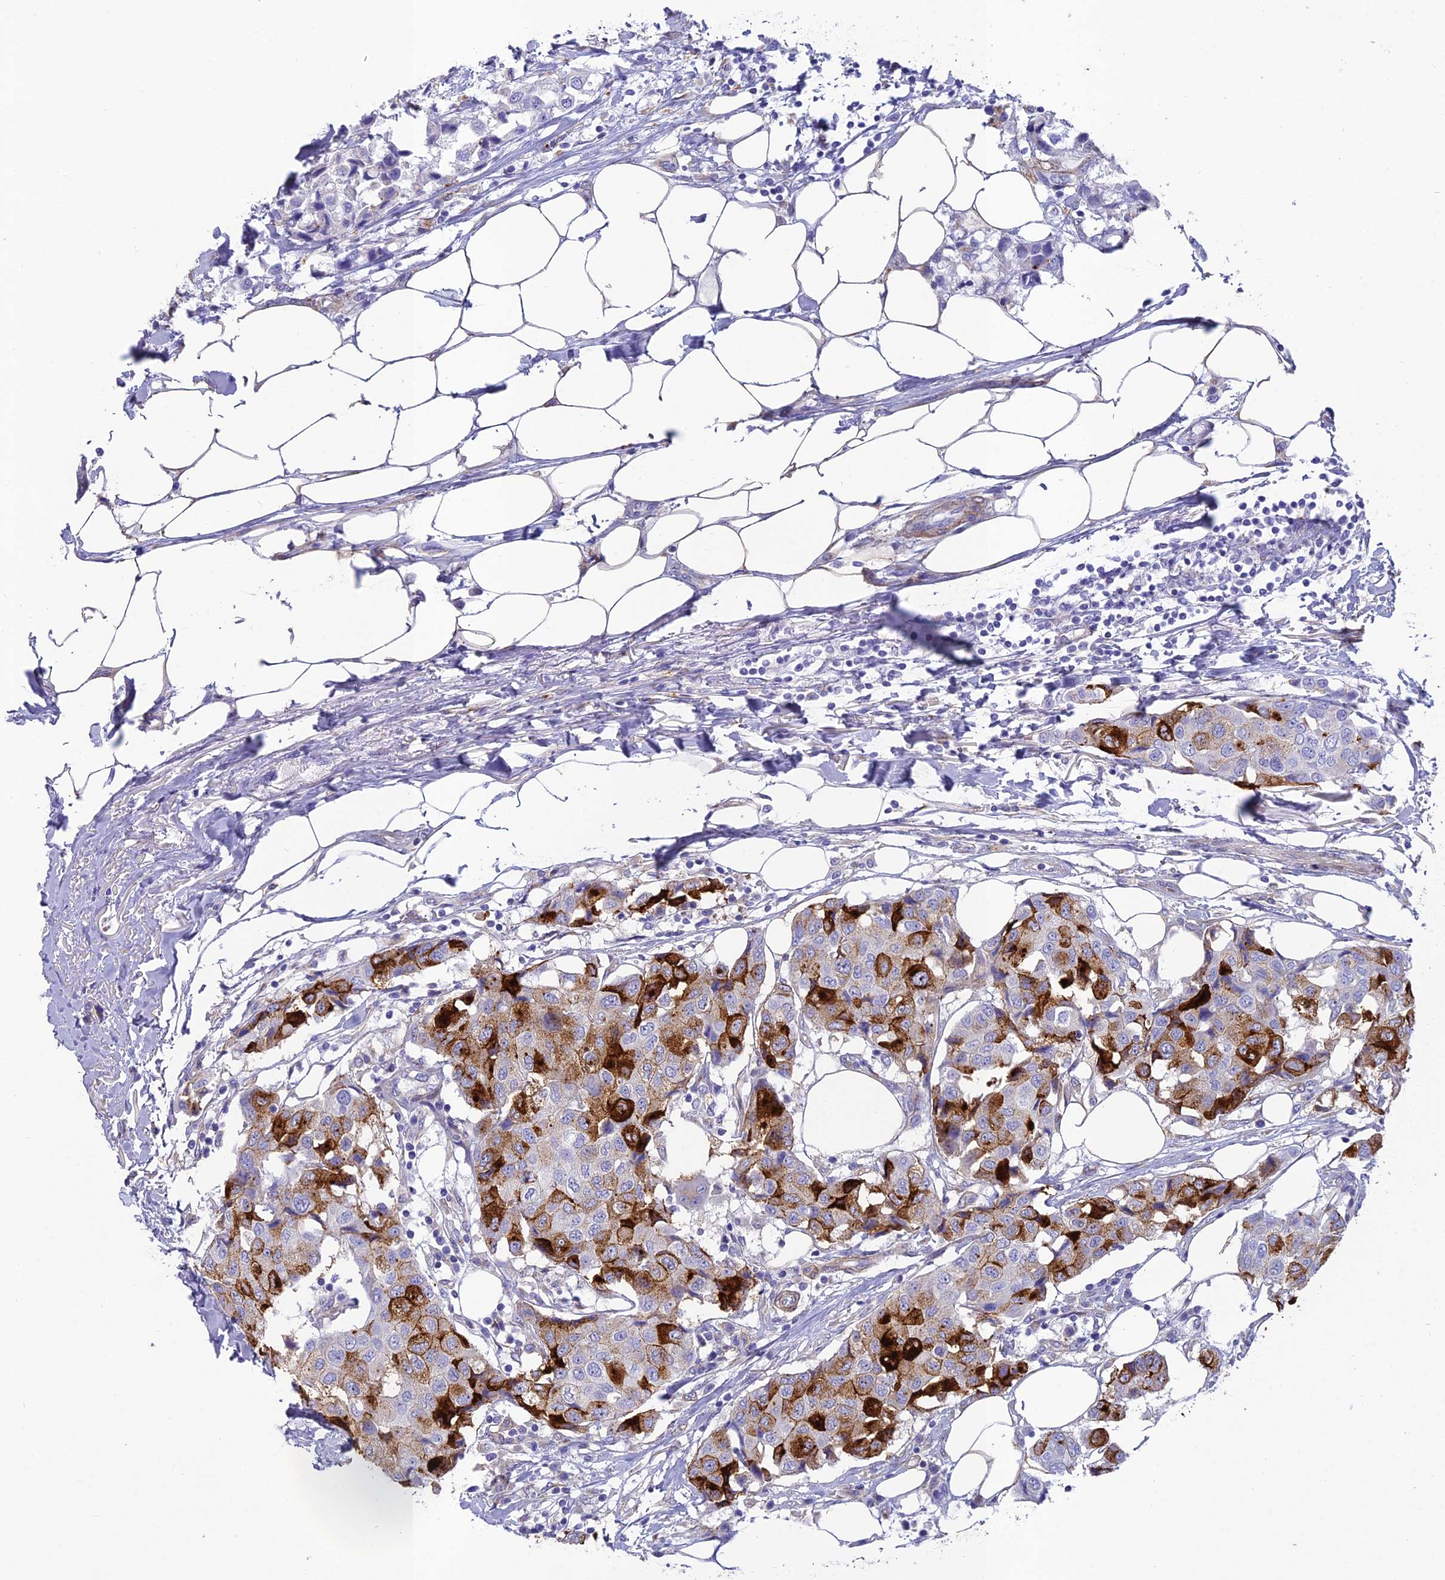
{"staining": {"intensity": "strong", "quantity": "25%-75%", "location": "cytoplasmic/membranous"}, "tissue": "breast cancer", "cell_type": "Tumor cells", "image_type": "cancer", "snomed": [{"axis": "morphology", "description": "Duct carcinoma"}, {"axis": "topography", "description": "Breast"}], "caption": "Breast cancer stained for a protein displays strong cytoplasmic/membranous positivity in tumor cells.", "gene": "TNS1", "patient": {"sex": "female", "age": 80}}